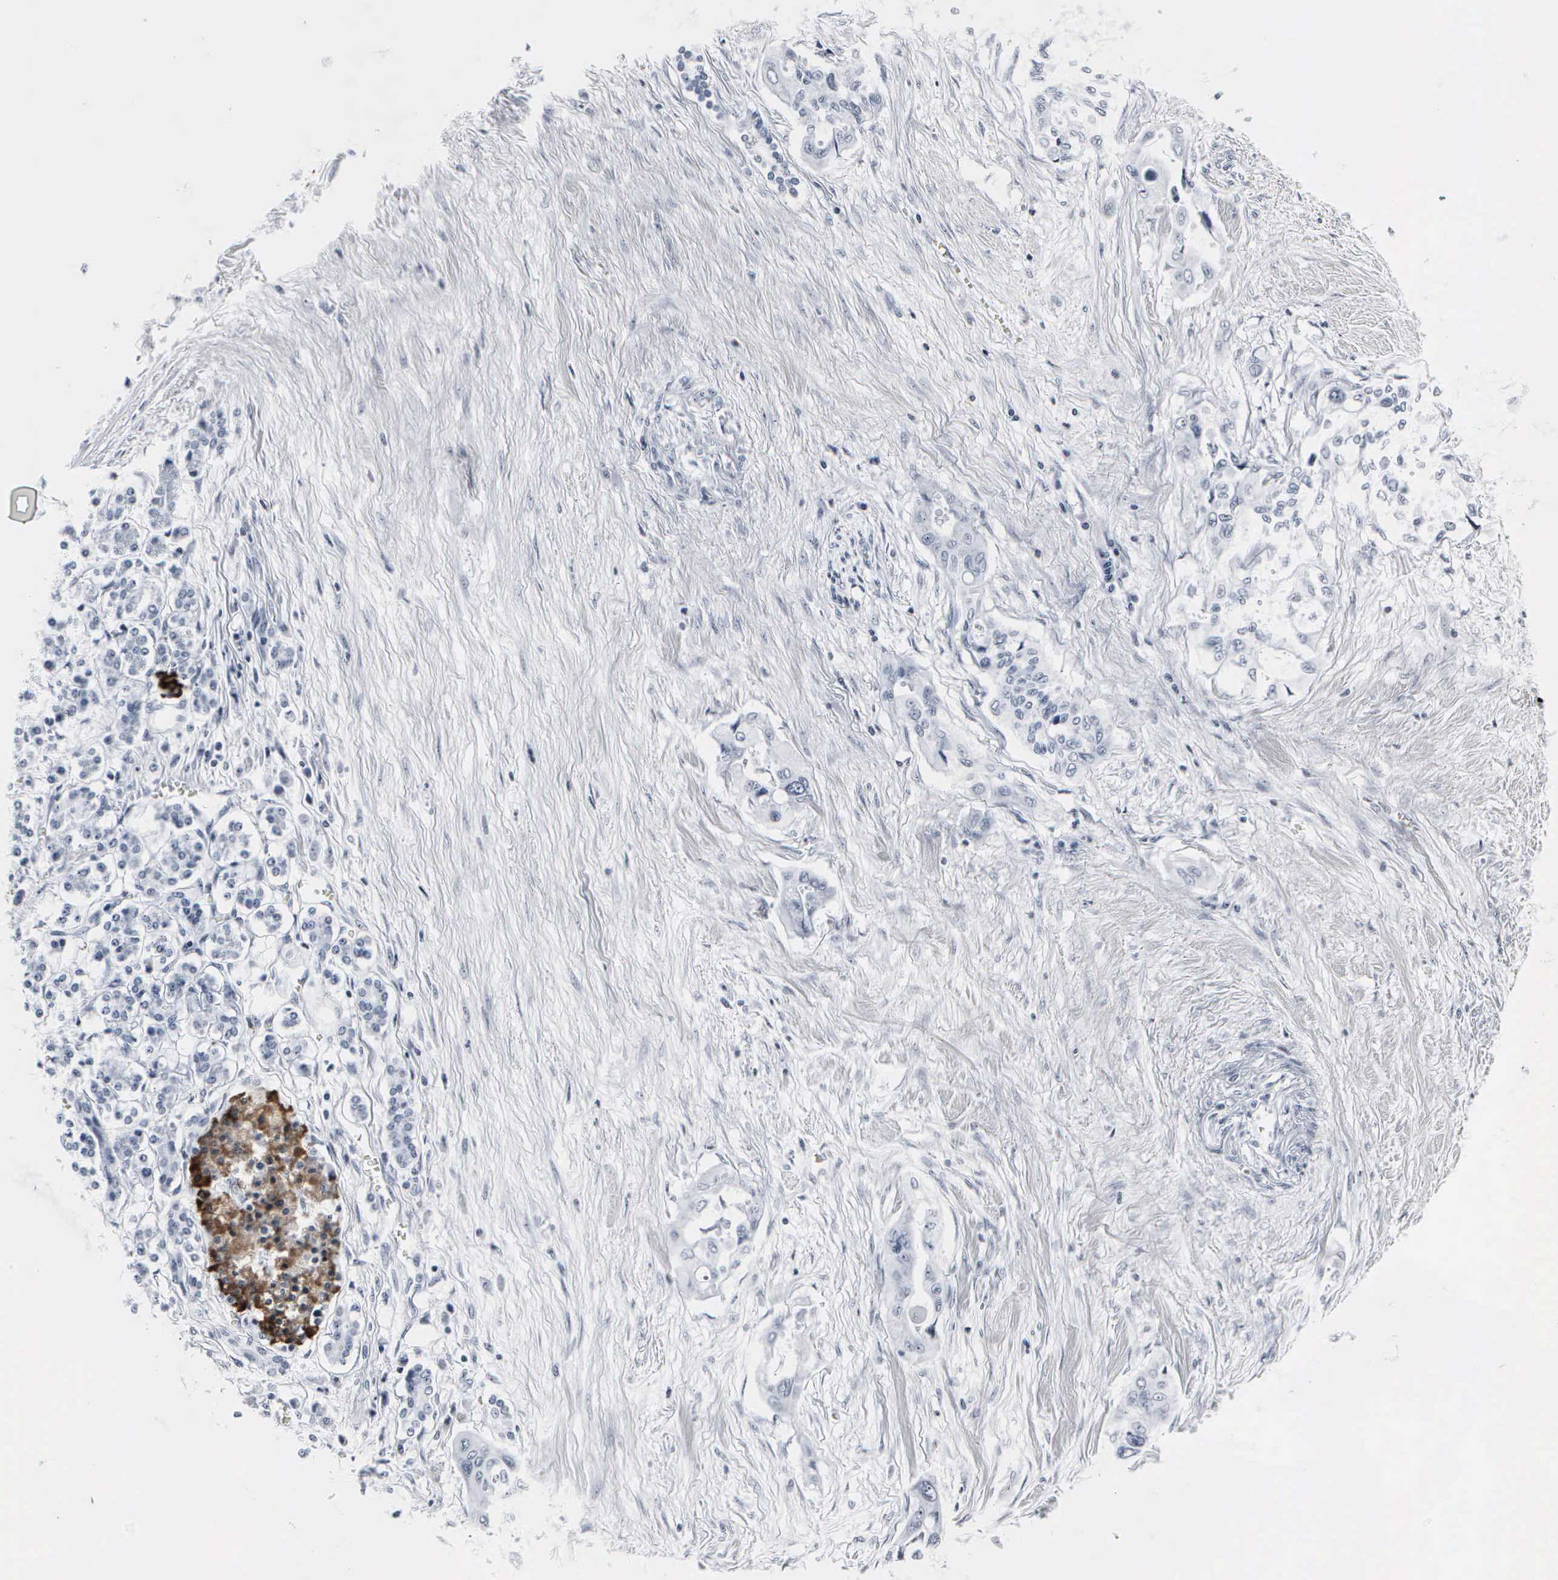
{"staining": {"intensity": "negative", "quantity": "none", "location": "none"}, "tissue": "pancreatic cancer", "cell_type": "Tumor cells", "image_type": "cancer", "snomed": [{"axis": "morphology", "description": "Adenocarcinoma, NOS"}, {"axis": "topography", "description": "Pancreas"}], "caption": "Tumor cells show no significant protein expression in pancreatic adenocarcinoma.", "gene": "DGCR2", "patient": {"sex": "male", "age": 77}}